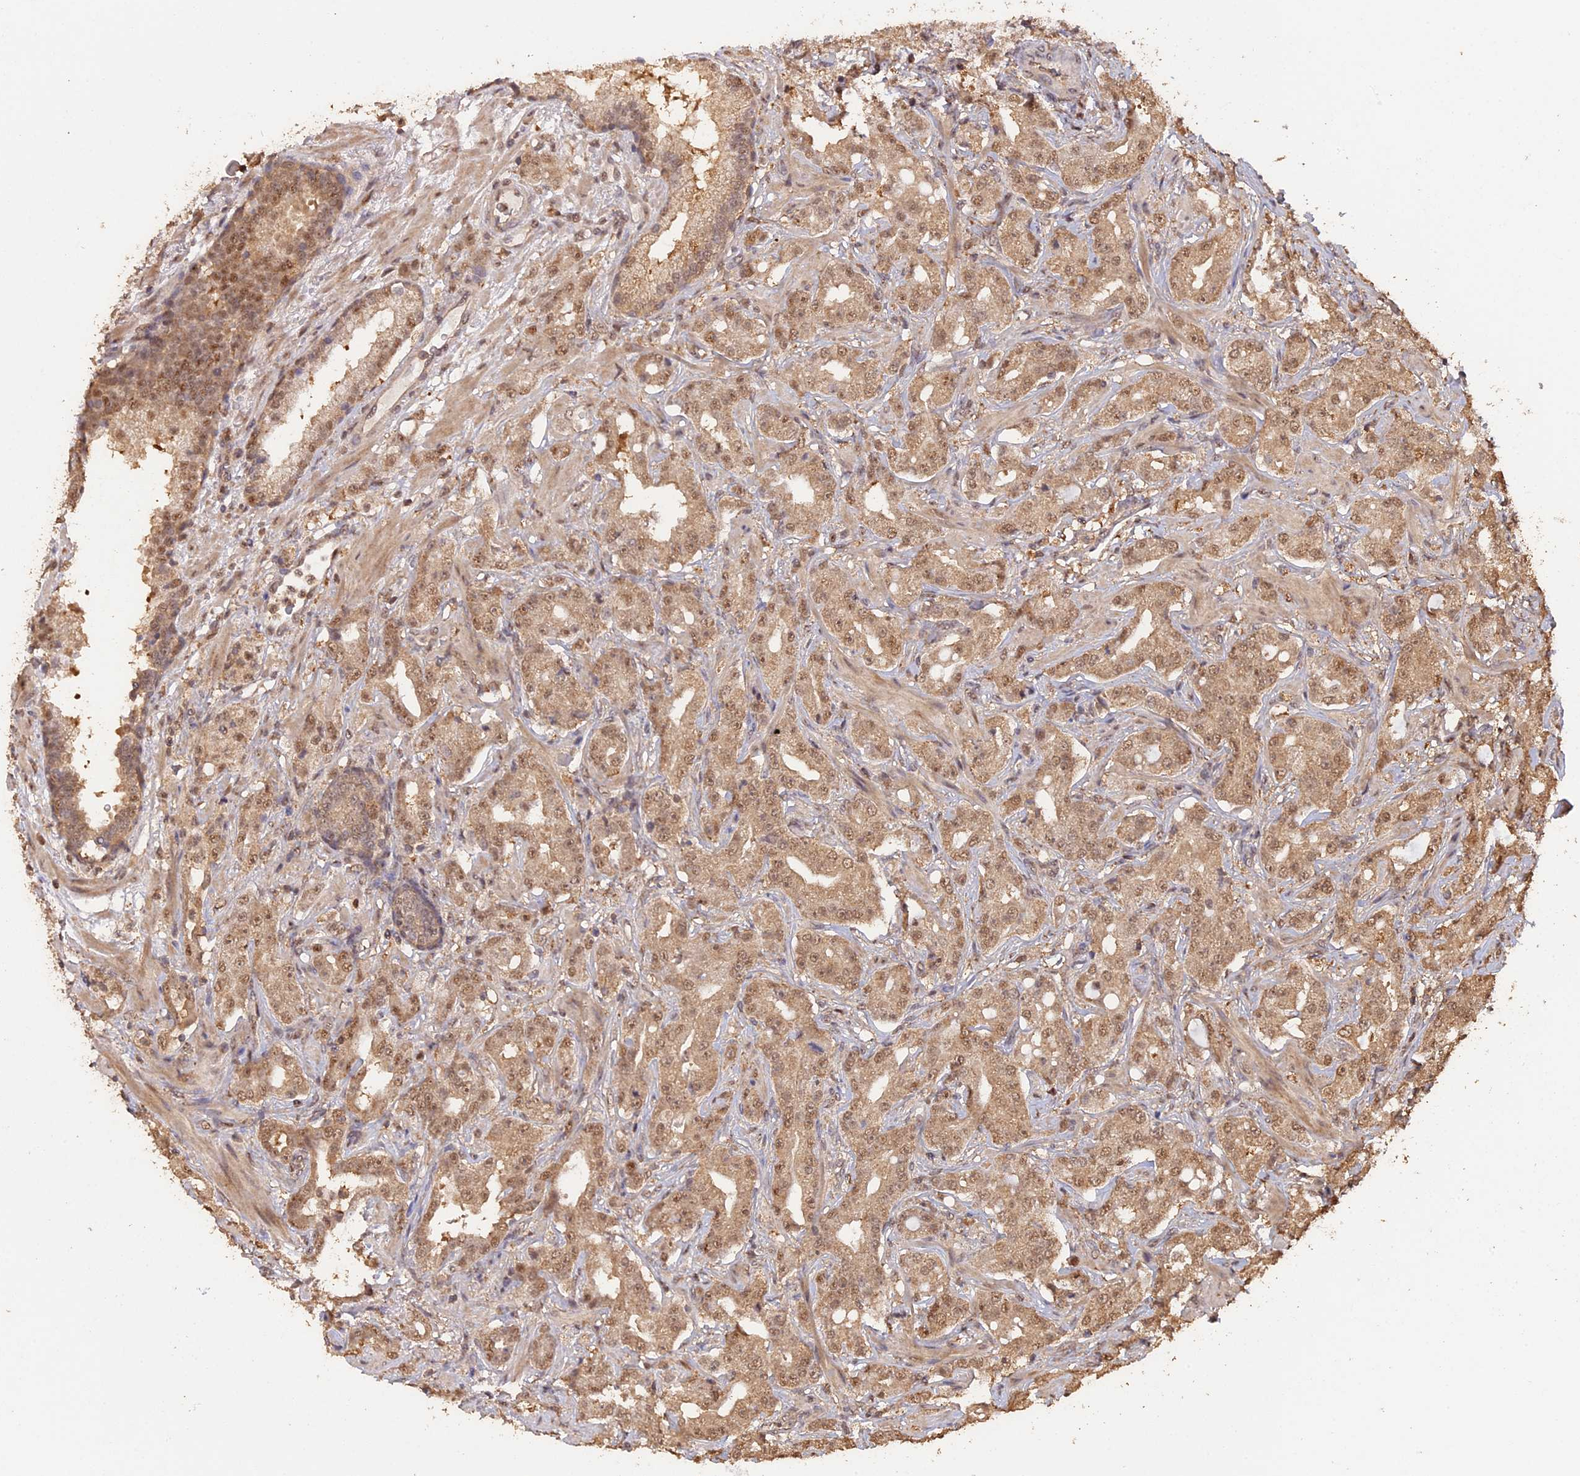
{"staining": {"intensity": "moderate", "quantity": ">75%", "location": "cytoplasmic/membranous,nuclear"}, "tissue": "prostate cancer", "cell_type": "Tumor cells", "image_type": "cancer", "snomed": [{"axis": "morphology", "description": "Adenocarcinoma, High grade"}, {"axis": "topography", "description": "Prostate"}], "caption": "This histopathology image reveals immunohistochemistry staining of human prostate adenocarcinoma (high-grade), with medium moderate cytoplasmic/membranous and nuclear staining in about >75% of tumor cells.", "gene": "PSMC6", "patient": {"sex": "male", "age": 63}}